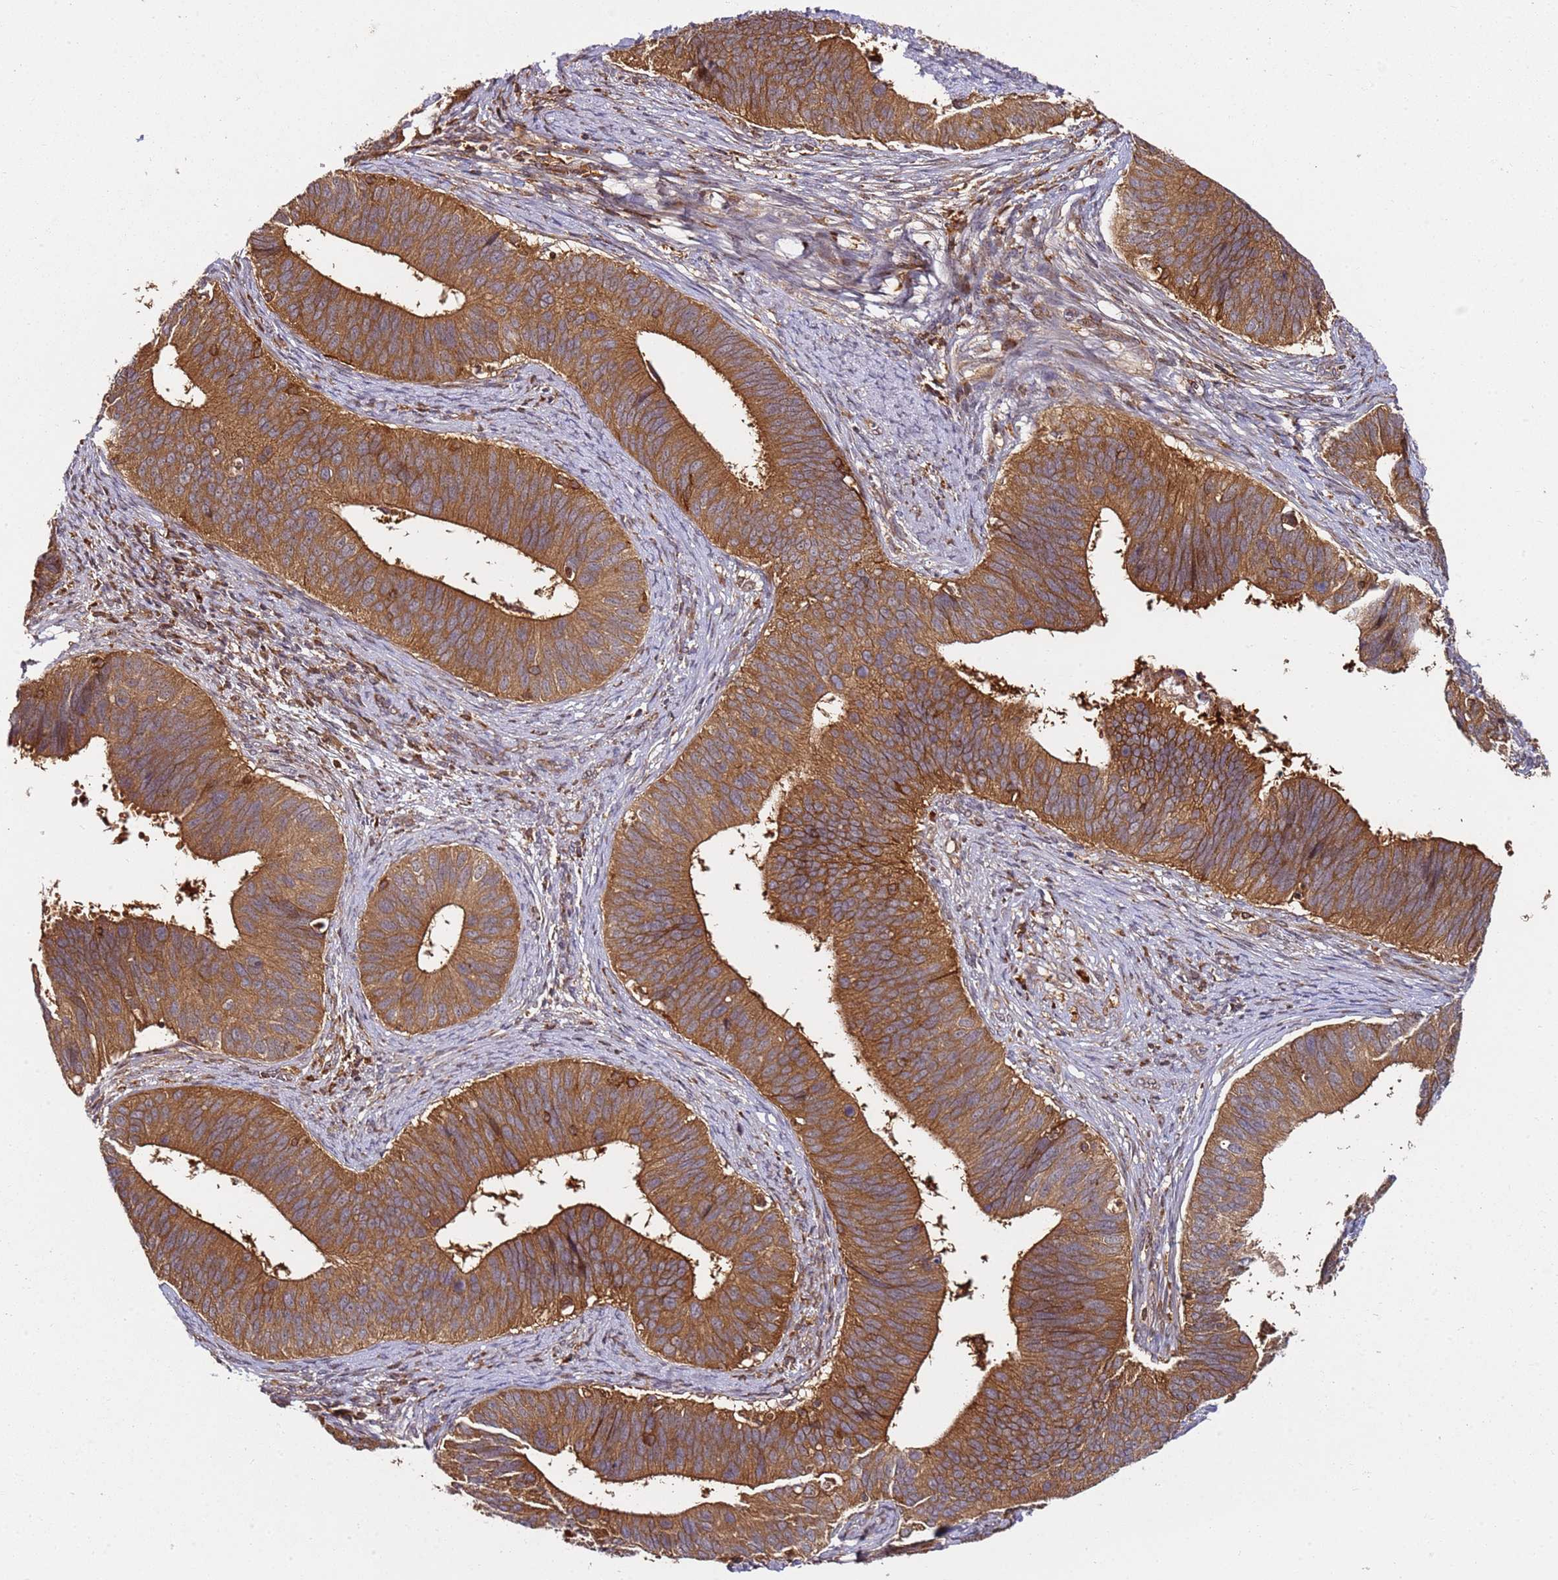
{"staining": {"intensity": "strong", "quantity": ">75%", "location": "cytoplasmic/membranous"}, "tissue": "cervical cancer", "cell_type": "Tumor cells", "image_type": "cancer", "snomed": [{"axis": "morphology", "description": "Adenocarcinoma, NOS"}, {"axis": "topography", "description": "Cervix"}], "caption": "Protein expression analysis of cervical cancer displays strong cytoplasmic/membranous positivity in about >75% of tumor cells.", "gene": "PRMT7", "patient": {"sex": "female", "age": 42}}